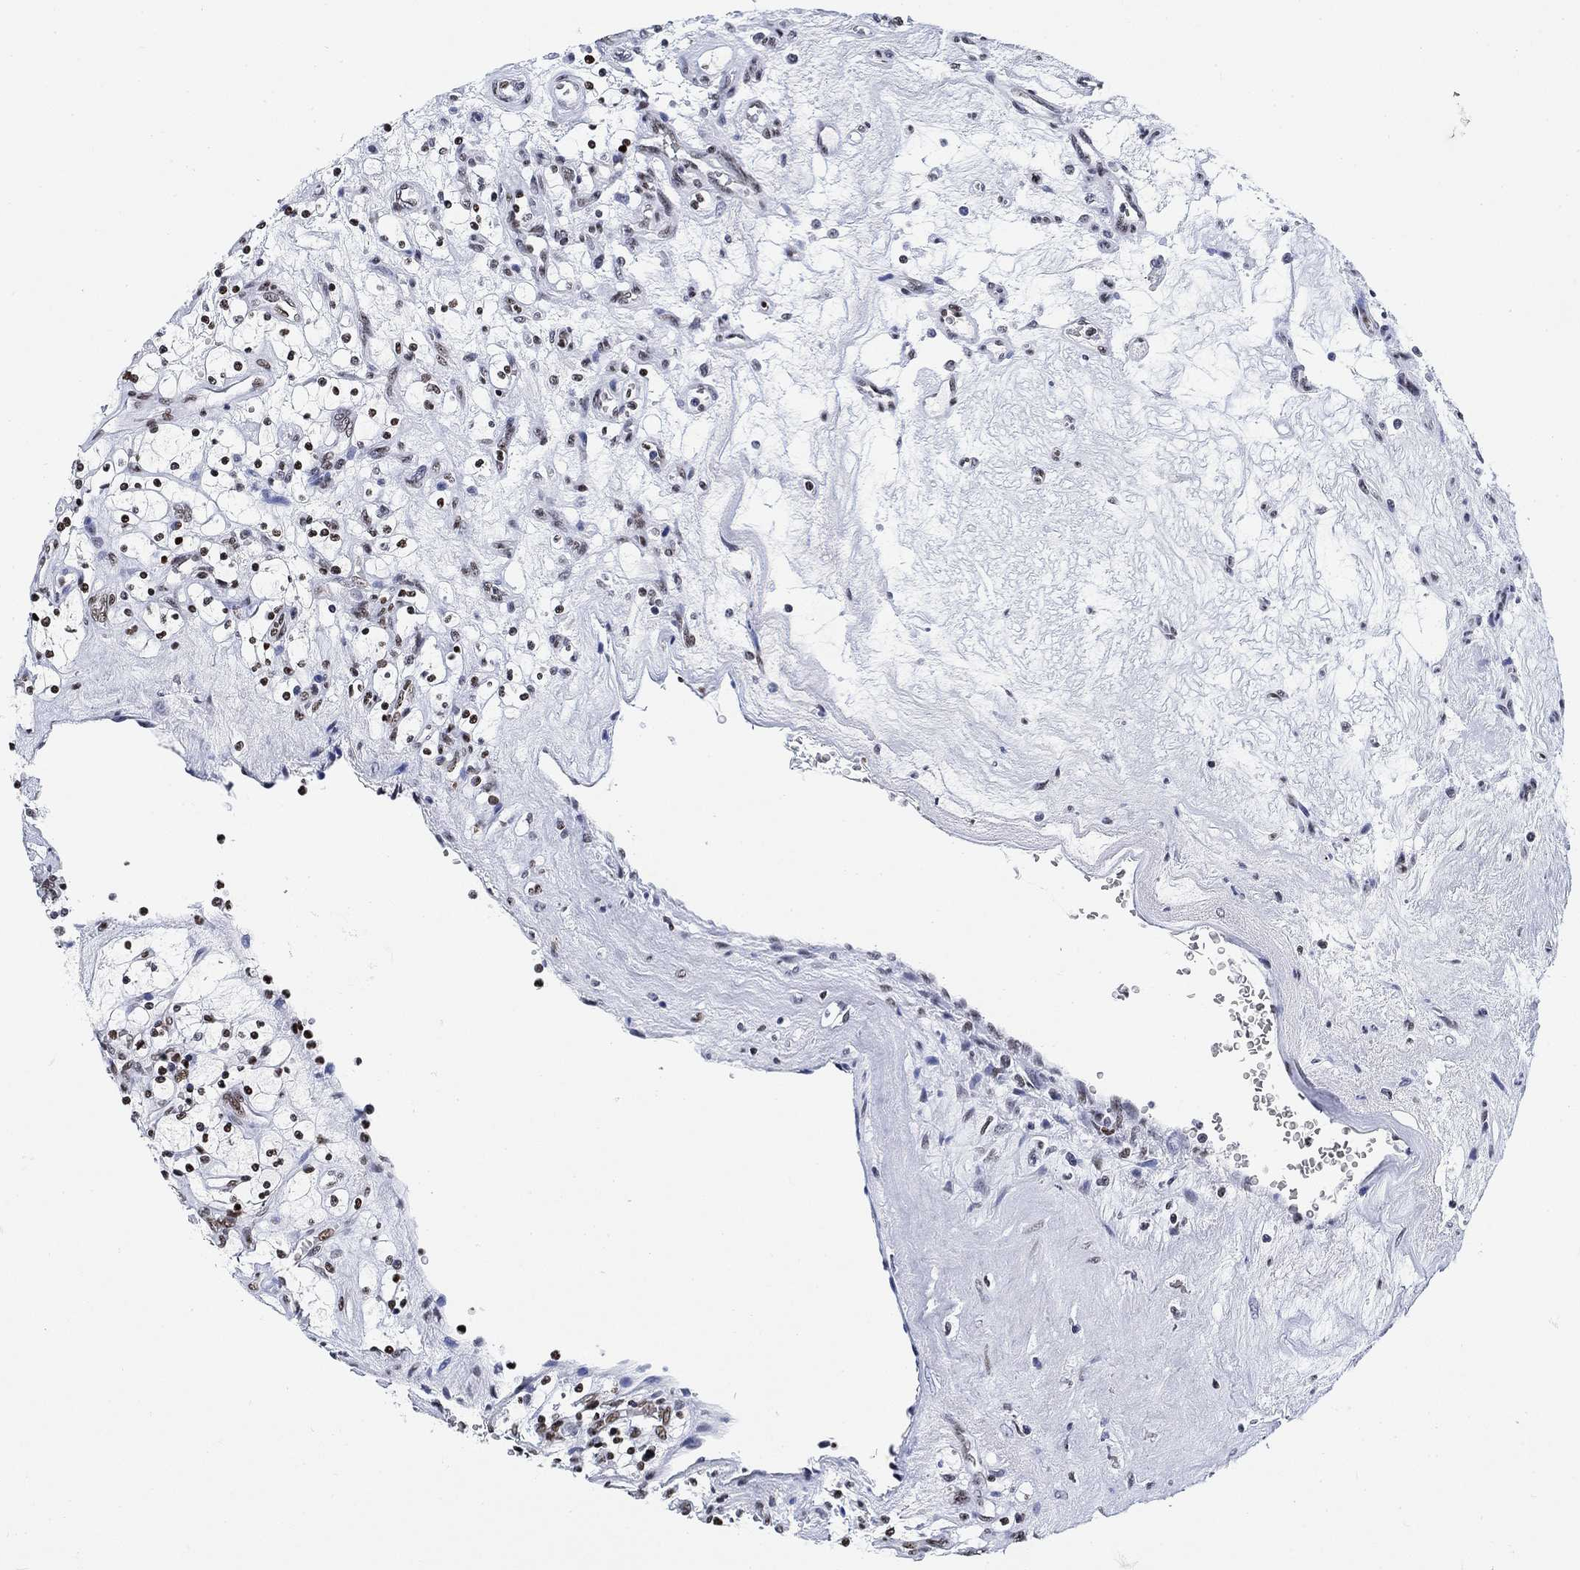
{"staining": {"intensity": "moderate", "quantity": "<25%", "location": "nuclear"}, "tissue": "renal cancer", "cell_type": "Tumor cells", "image_type": "cancer", "snomed": [{"axis": "morphology", "description": "Adenocarcinoma, NOS"}, {"axis": "topography", "description": "Kidney"}], "caption": "DAB immunohistochemical staining of human renal cancer reveals moderate nuclear protein positivity in about <25% of tumor cells.", "gene": "H1-10", "patient": {"sex": "female", "age": 69}}